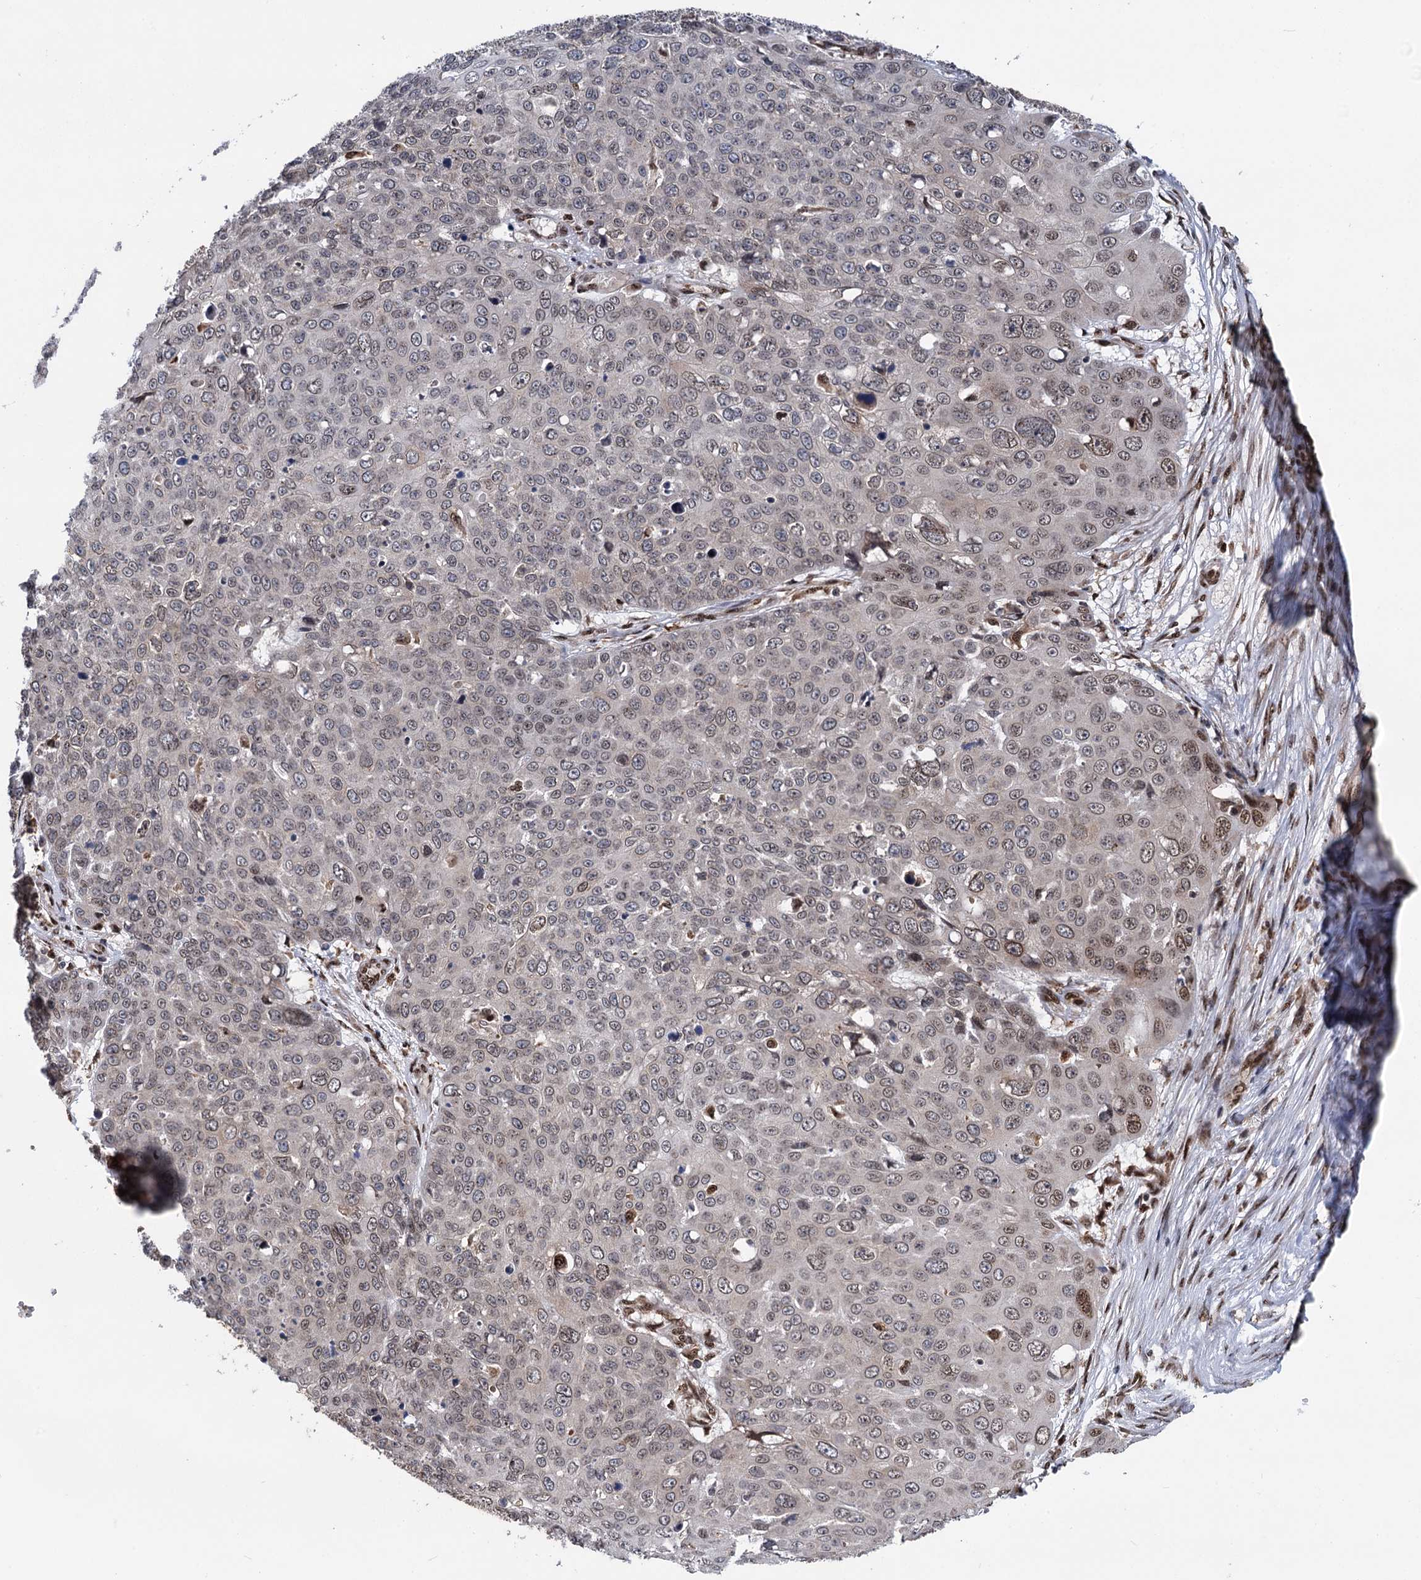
{"staining": {"intensity": "weak", "quantity": "25%-75%", "location": "nuclear"}, "tissue": "skin cancer", "cell_type": "Tumor cells", "image_type": "cancer", "snomed": [{"axis": "morphology", "description": "Squamous cell carcinoma, NOS"}, {"axis": "topography", "description": "Skin"}], "caption": "Immunohistochemistry (IHC) of human skin squamous cell carcinoma exhibits low levels of weak nuclear staining in about 25%-75% of tumor cells.", "gene": "MESD", "patient": {"sex": "male", "age": 71}}